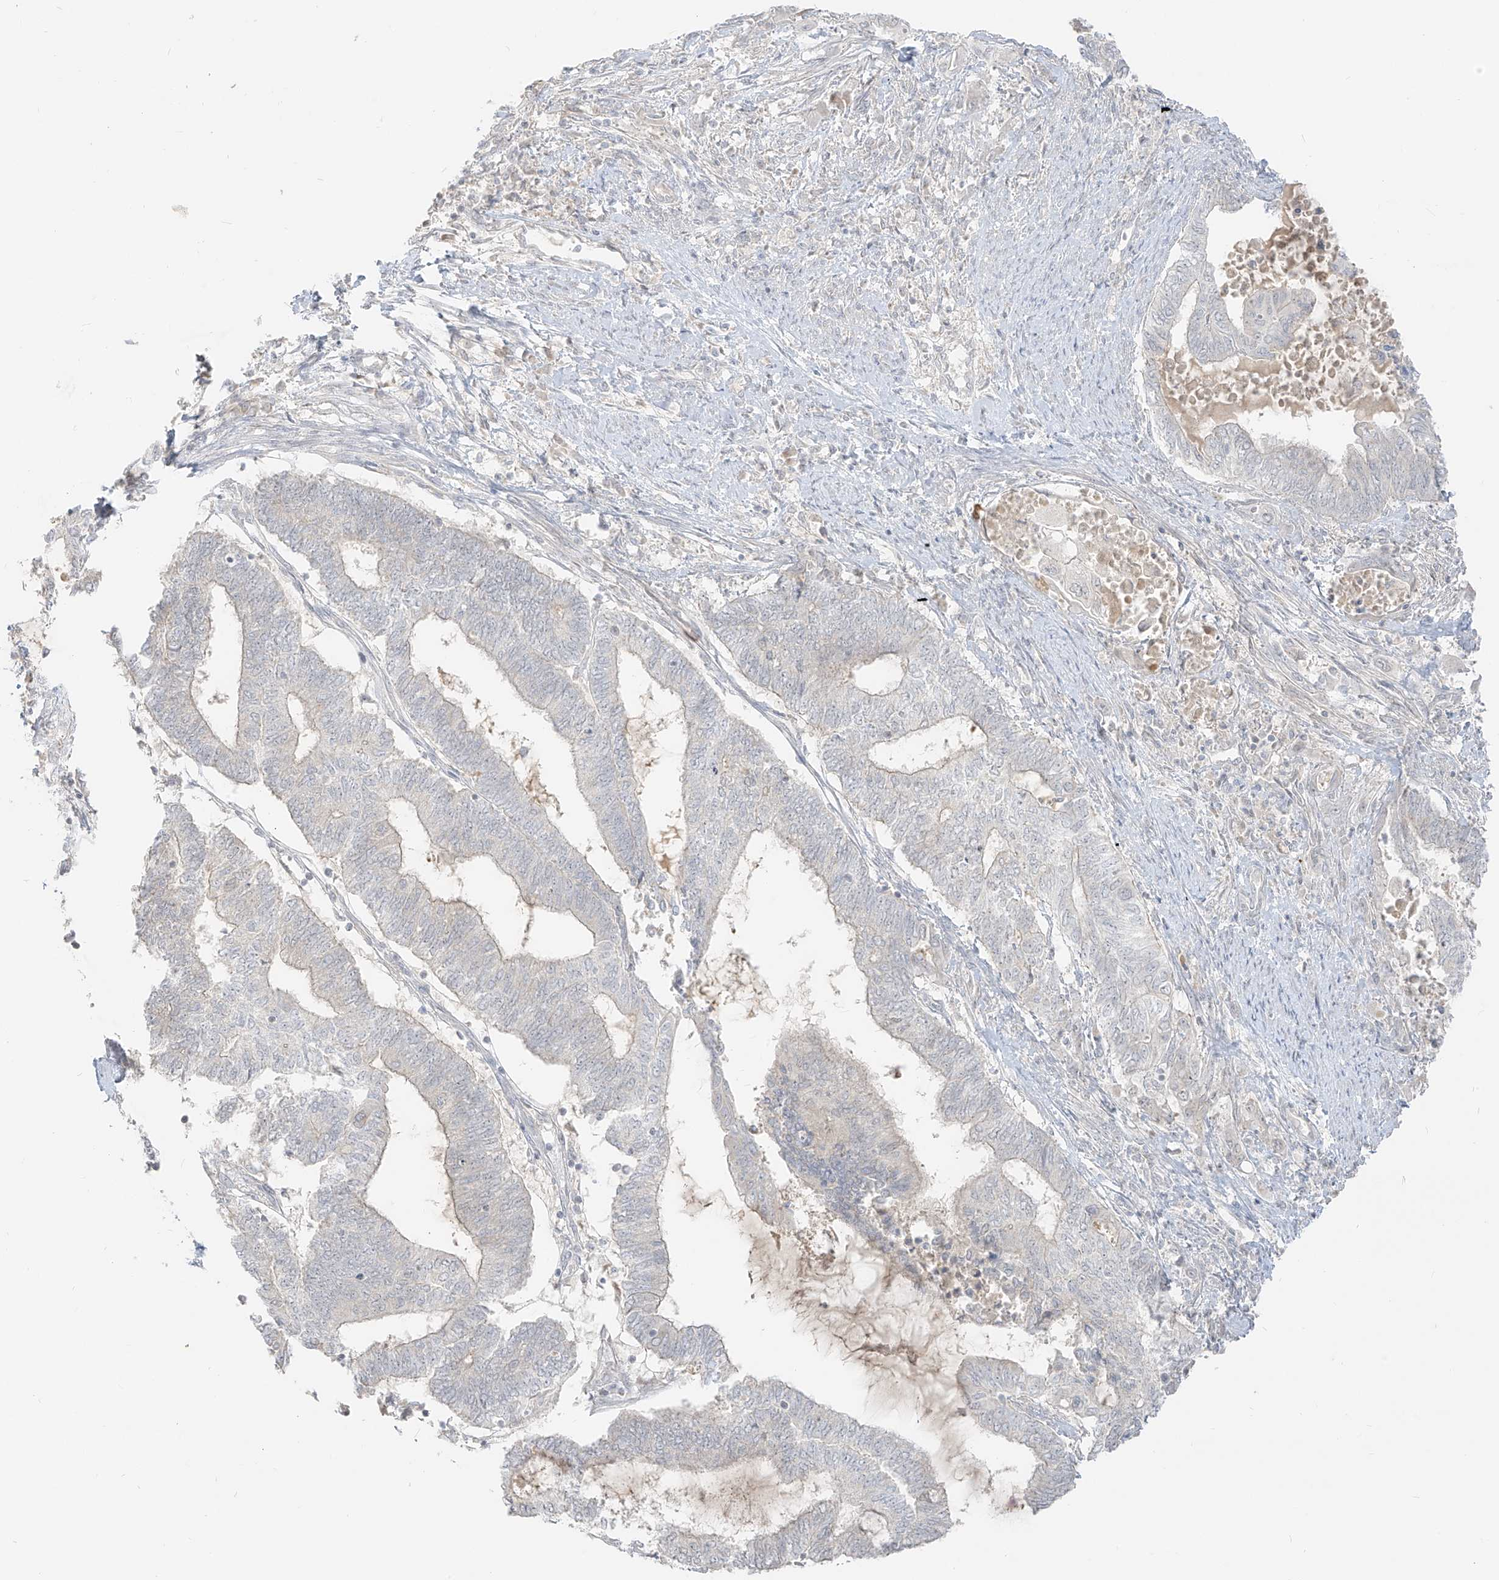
{"staining": {"intensity": "negative", "quantity": "none", "location": "none"}, "tissue": "endometrial cancer", "cell_type": "Tumor cells", "image_type": "cancer", "snomed": [{"axis": "morphology", "description": "Adenocarcinoma, NOS"}, {"axis": "topography", "description": "Uterus"}, {"axis": "topography", "description": "Endometrium"}], "caption": "Tumor cells are negative for protein expression in human endometrial cancer. (DAB (3,3'-diaminobenzidine) immunohistochemistry with hematoxylin counter stain).", "gene": "LIPT1", "patient": {"sex": "female", "age": 70}}